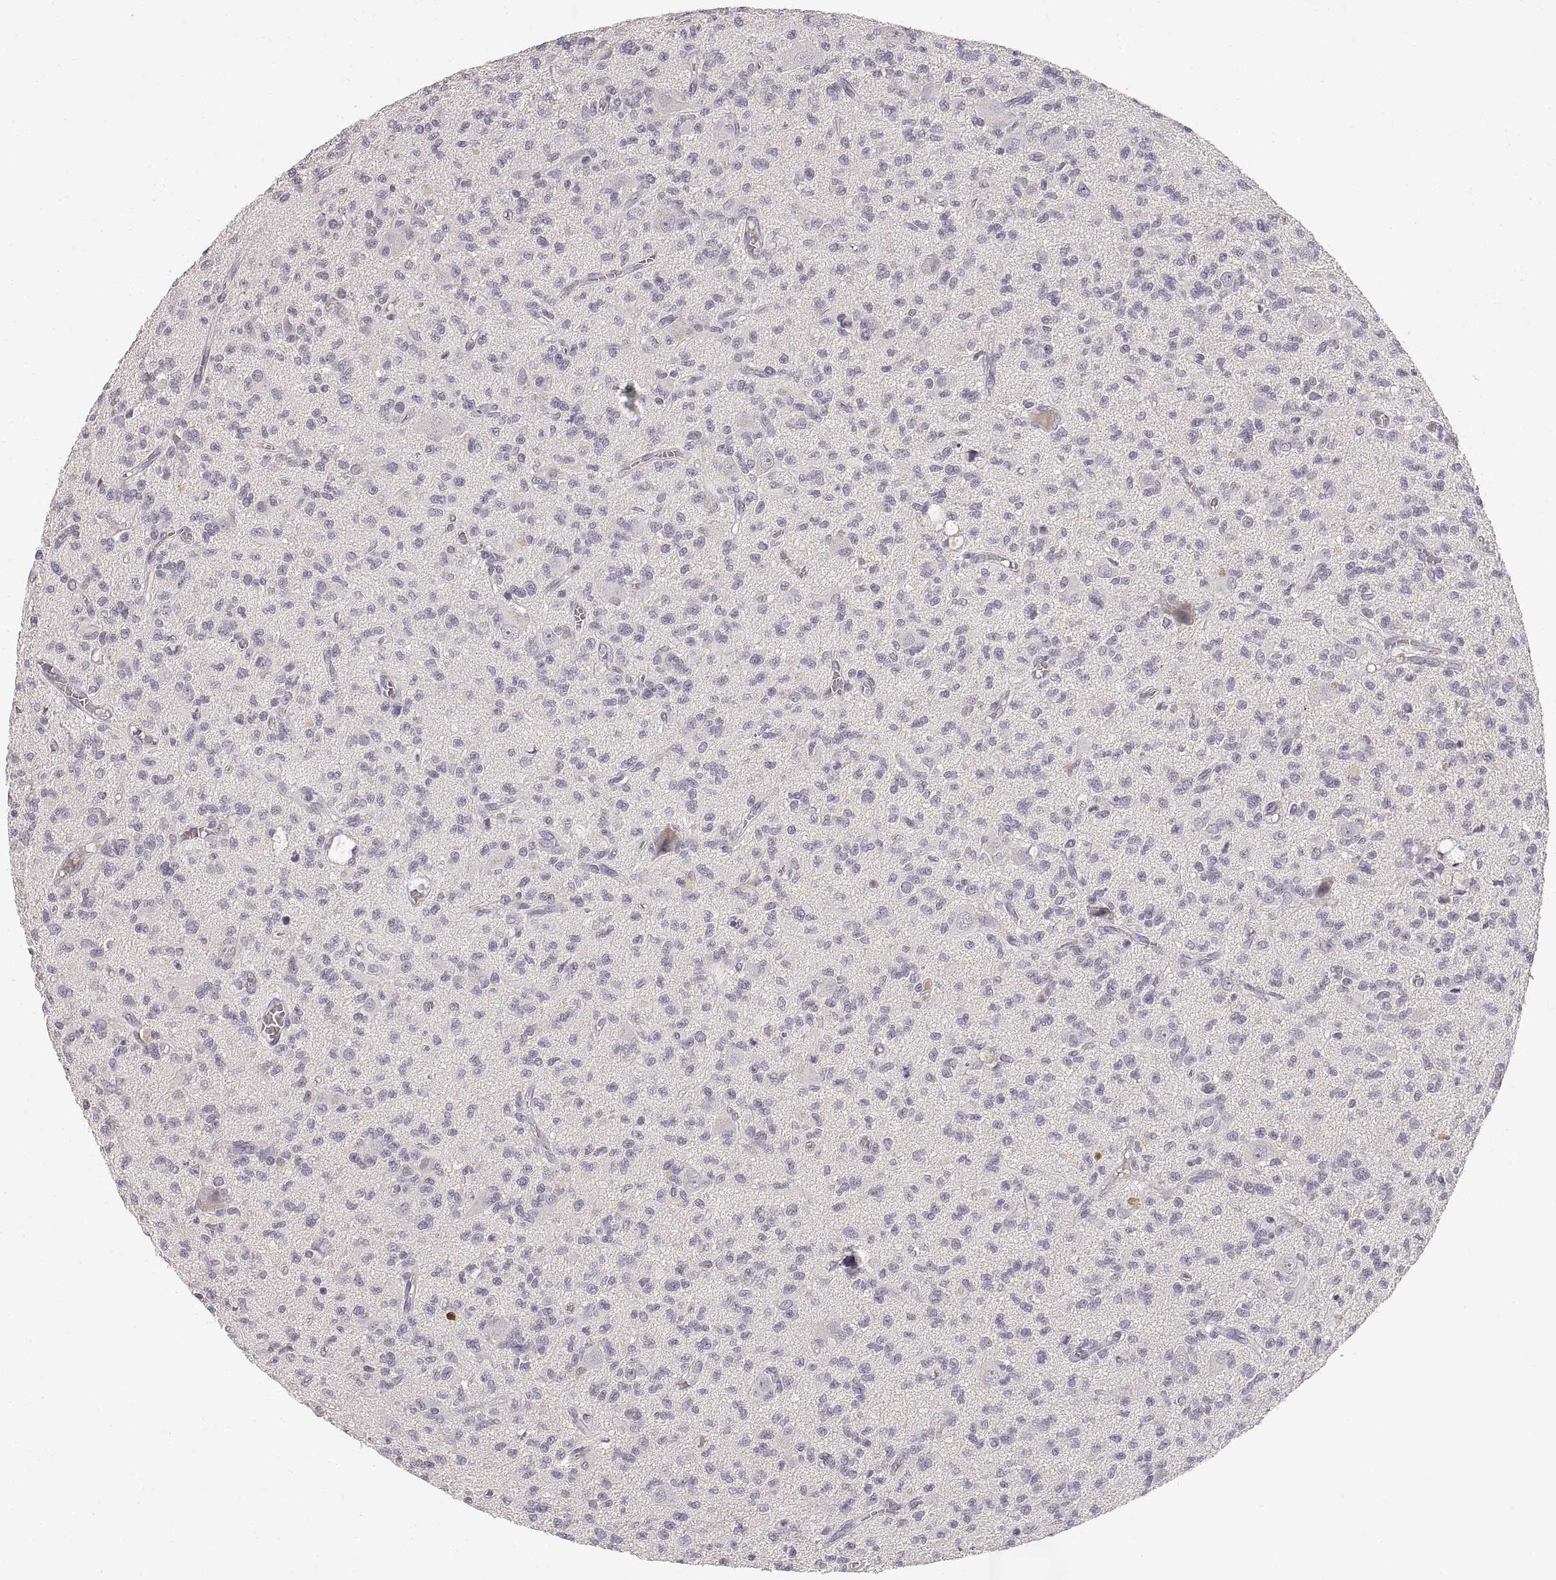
{"staining": {"intensity": "negative", "quantity": "none", "location": "none"}, "tissue": "glioma", "cell_type": "Tumor cells", "image_type": "cancer", "snomed": [{"axis": "morphology", "description": "Glioma, malignant, Low grade"}, {"axis": "topography", "description": "Brain"}], "caption": "Immunohistochemistry of glioma demonstrates no positivity in tumor cells.", "gene": "RUNDC3A", "patient": {"sex": "male", "age": 64}}